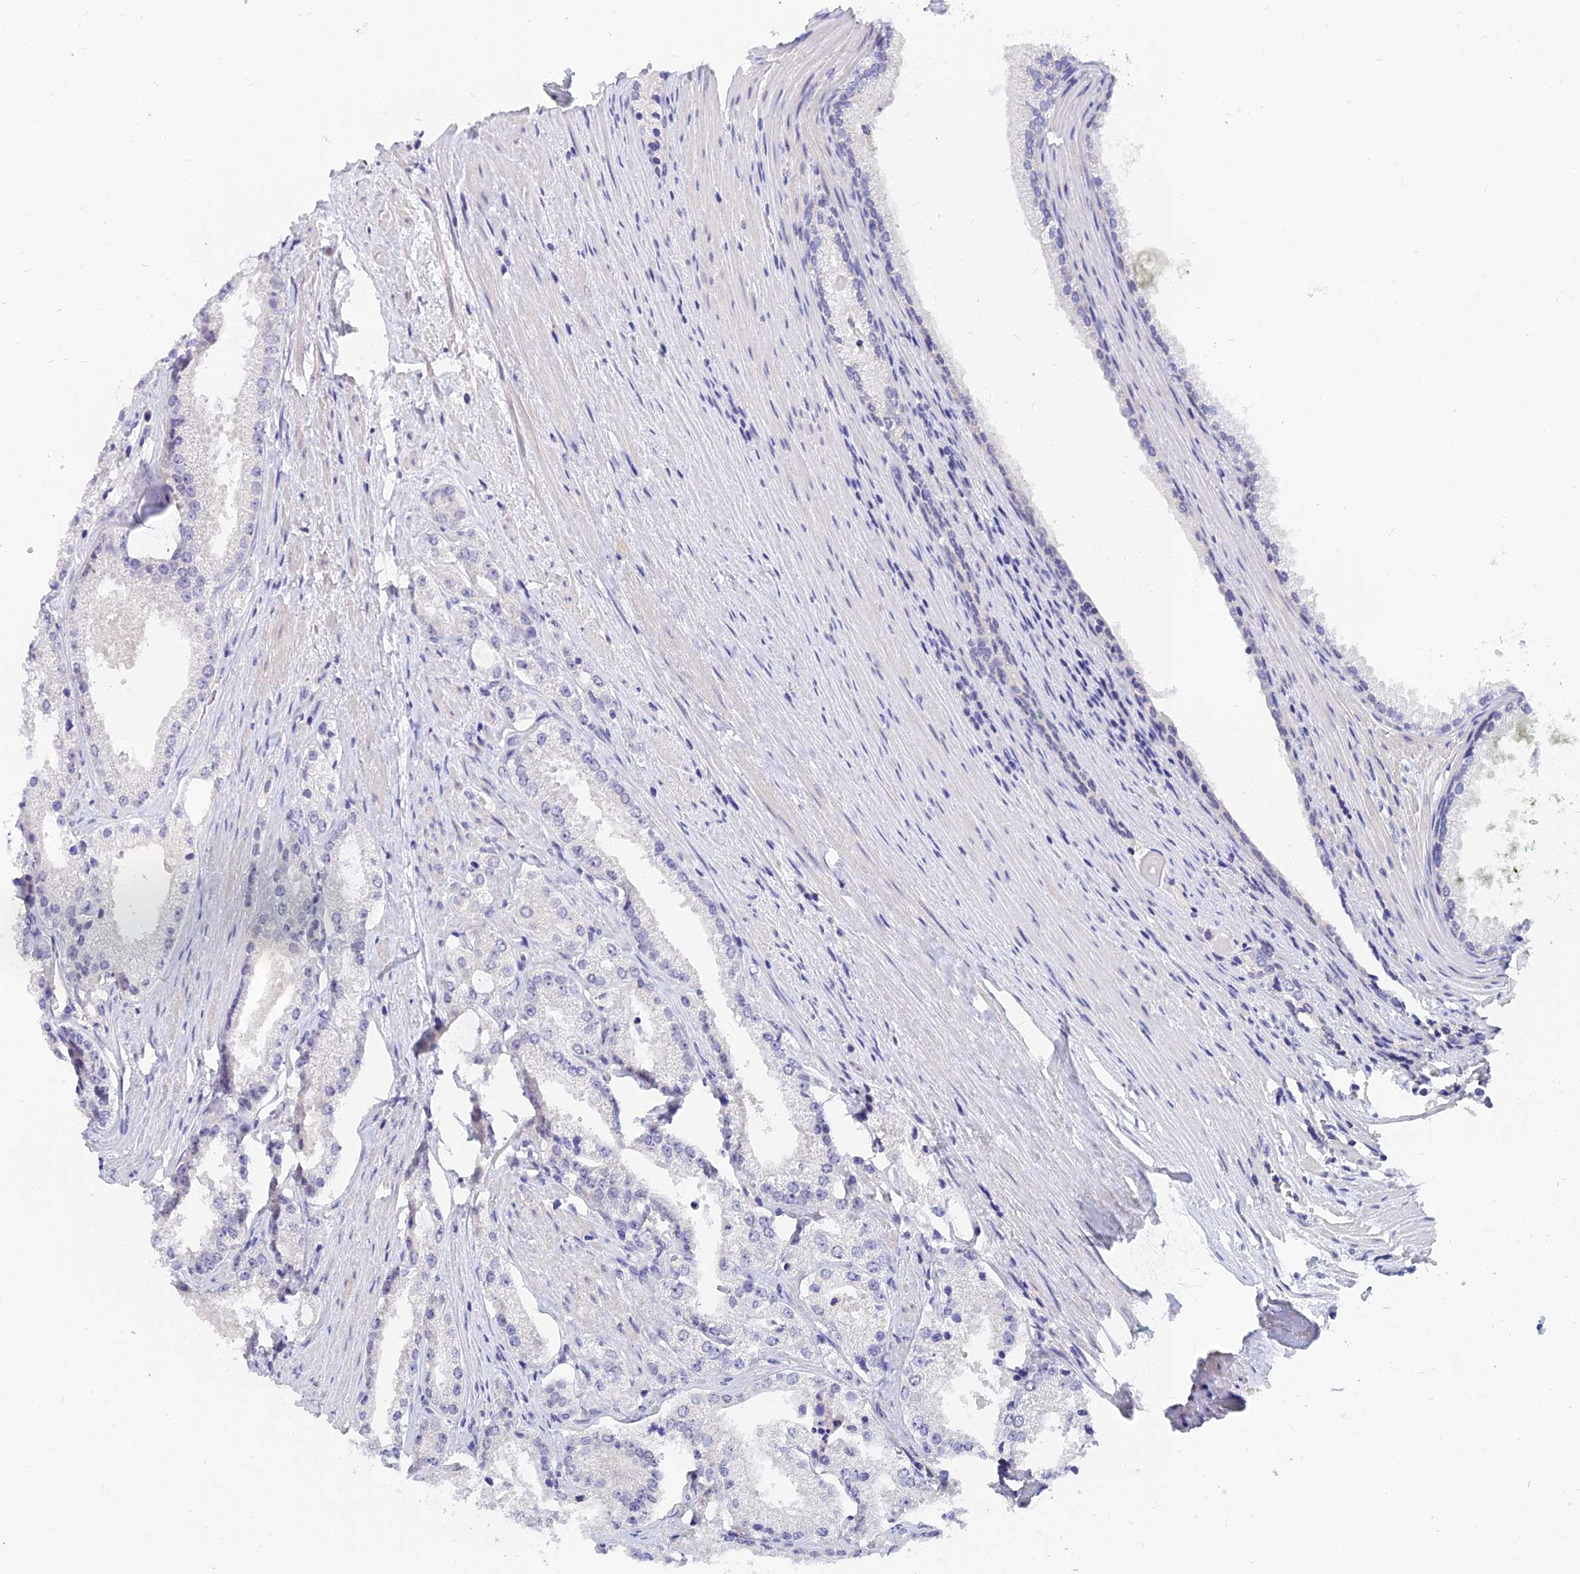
{"staining": {"intensity": "negative", "quantity": "none", "location": "none"}, "tissue": "prostate cancer", "cell_type": "Tumor cells", "image_type": "cancer", "snomed": [{"axis": "morphology", "description": "Adenocarcinoma, Low grade"}, {"axis": "topography", "description": "Prostate"}], "caption": "Prostate cancer (adenocarcinoma (low-grade)) was stained to show a protein in brown. There is no significant expression in tumor cells. The staining is performed using DAB brown chromogen with nuclei counter-stained in using hematoxylin.", "gene": "TMEM161B", "patient": {"sex": "male", "age": 69}}